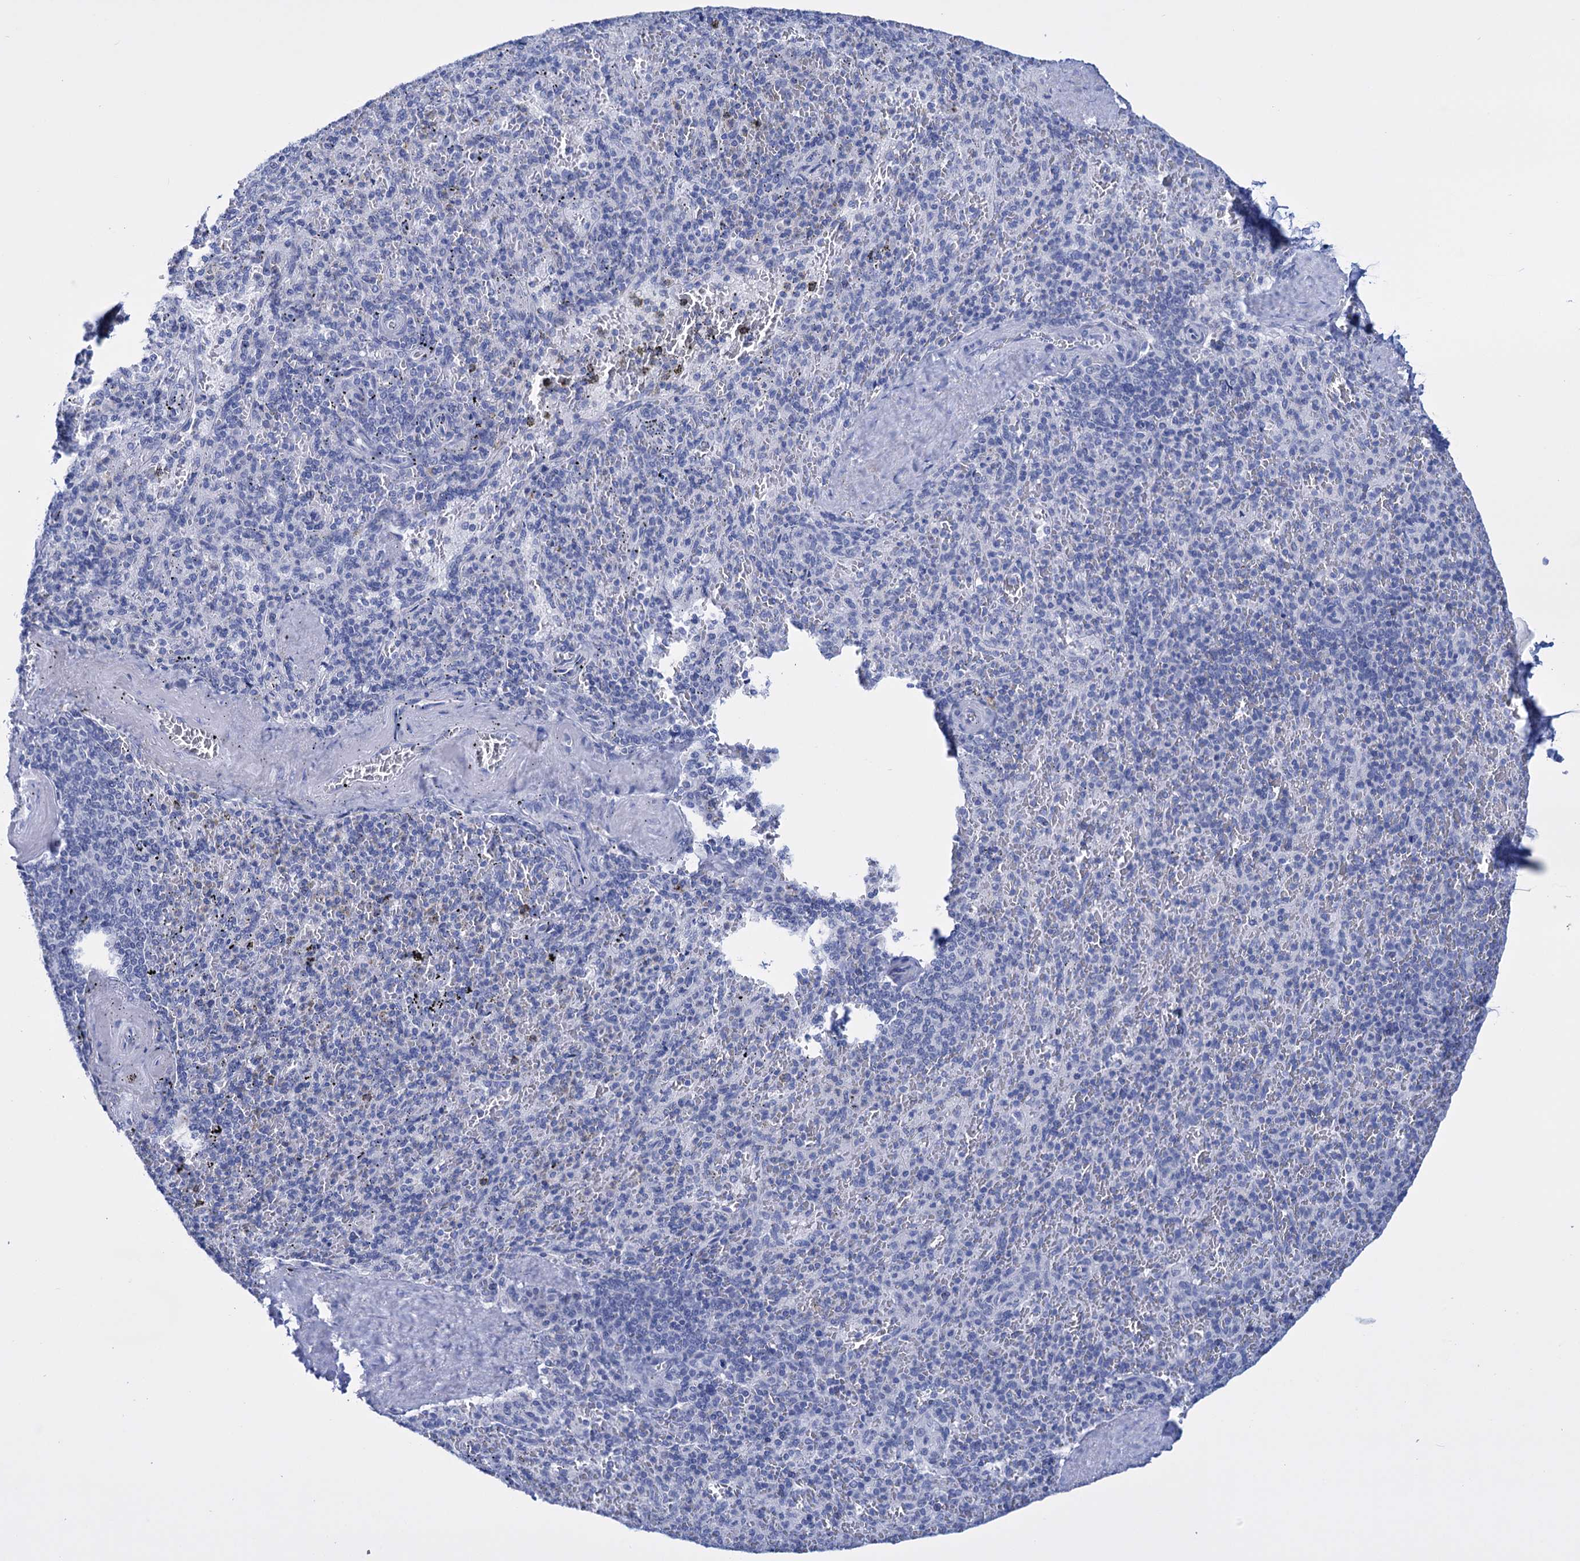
{"staining": {"intensity": "negative", "quantity": "none", "location": "none"}, "tissue": "spleen", "cell_type": "Cells in red pulp", "image_type": "normal", "snomed": [{"axis": "morphology", "description": "Normal tissue, NOS"}, {"axis": "topography", "description": "Spleen"}], "caption": "Cells in red pulp are negative for protein expression in benign human spleen. (IHC, brightfield microscopy, high magnification).", "gene": "FBXW12", "patient": {"sex": "male", "age": 82}}